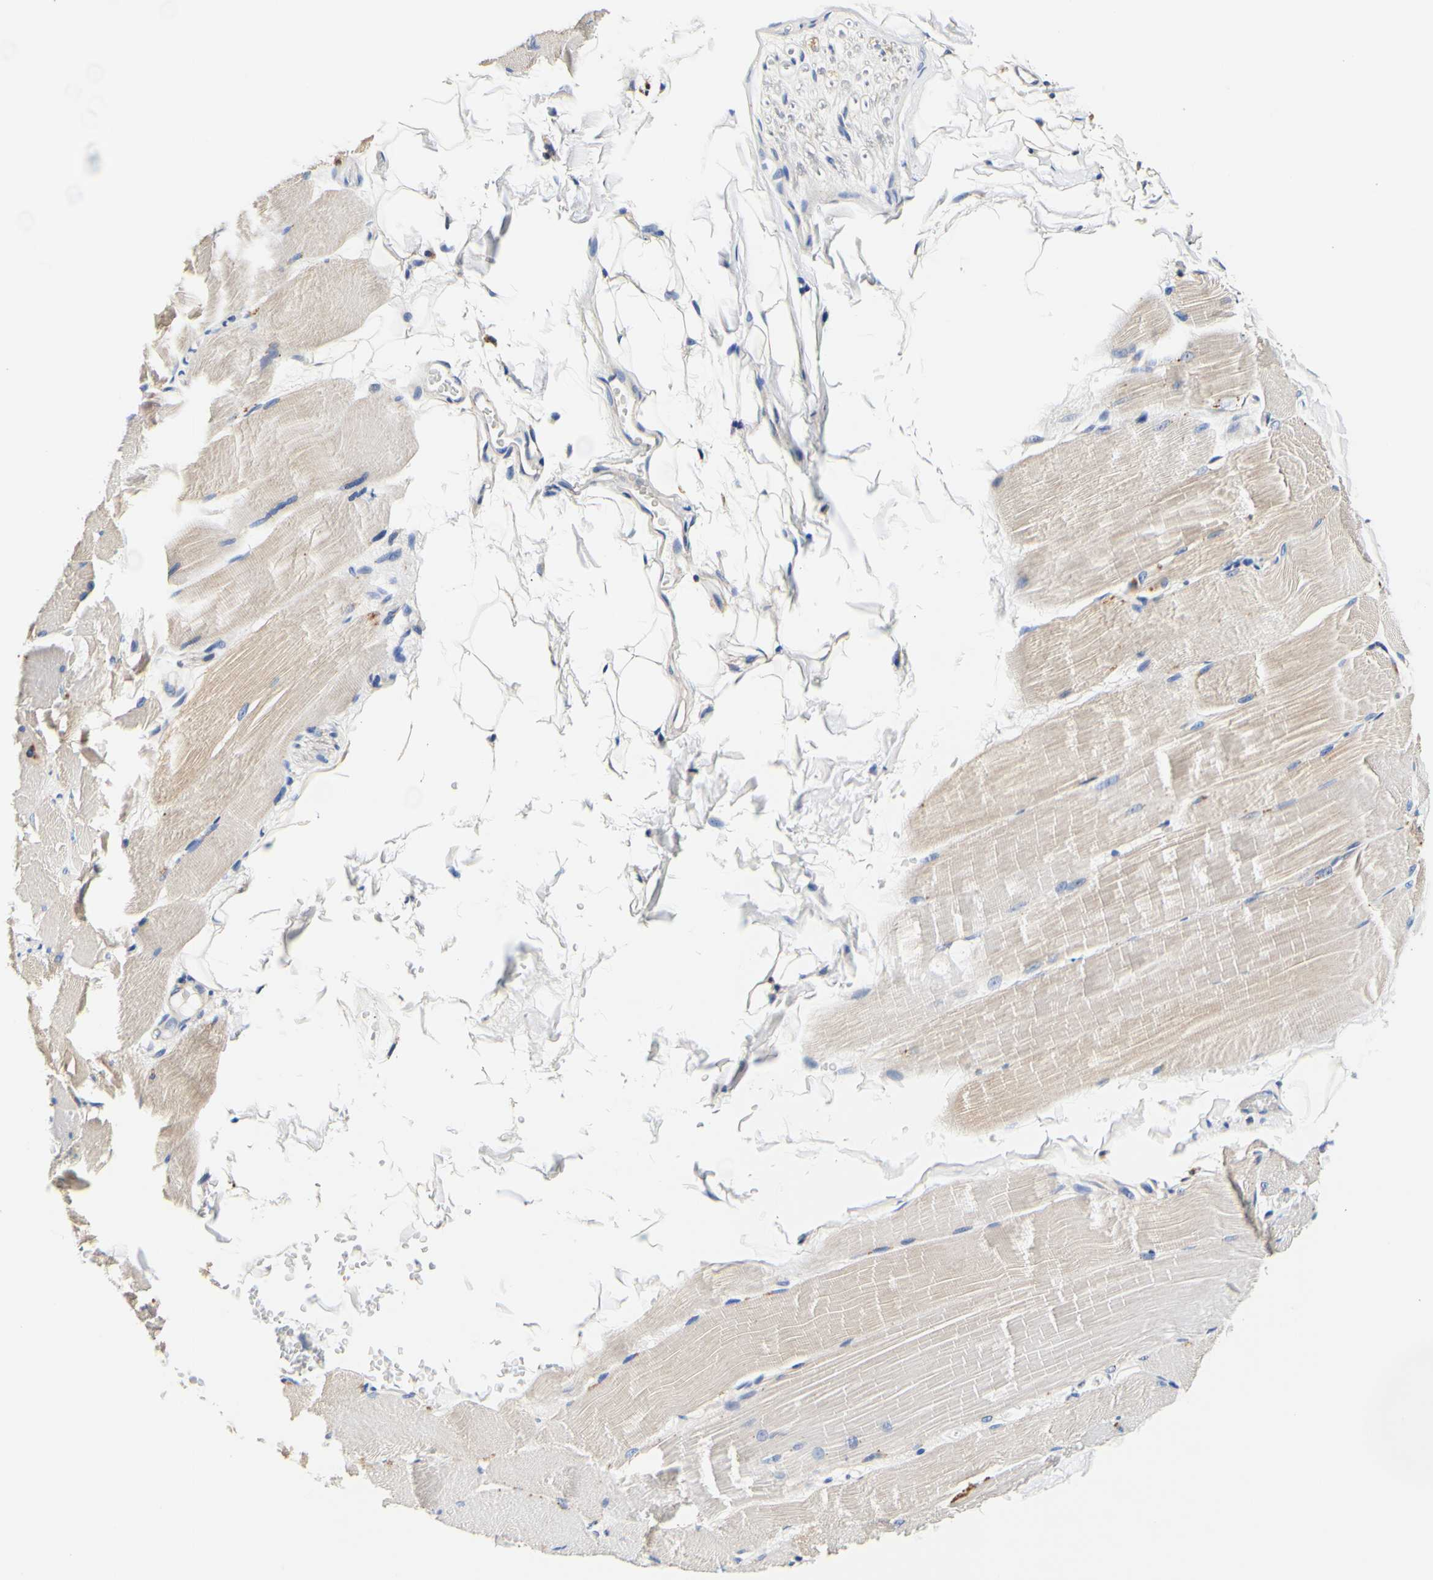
{"staining": {"intensity": "weak", "quantity": ">75%", "location": "cytoplasmic/membranous"}, "tissue": "skeletal muscle", "cell_type": "Myocytes", "image_type": "normal", "snomed": [{"axis": "morphology", "description": "Normal tissue, NOS"}, {"axis": "topography", "description": "Skin"}, {"axis": "topography", "description": "Skeletal muscle"}], "caption": "Skeletal muscle stained with immunohistochemistry exhibits weak cytoplasmic/membranous expression in approximately >75% of myocytes.", "gene": "CAMK4", "patient": {"sex": "male", "age": 83}}